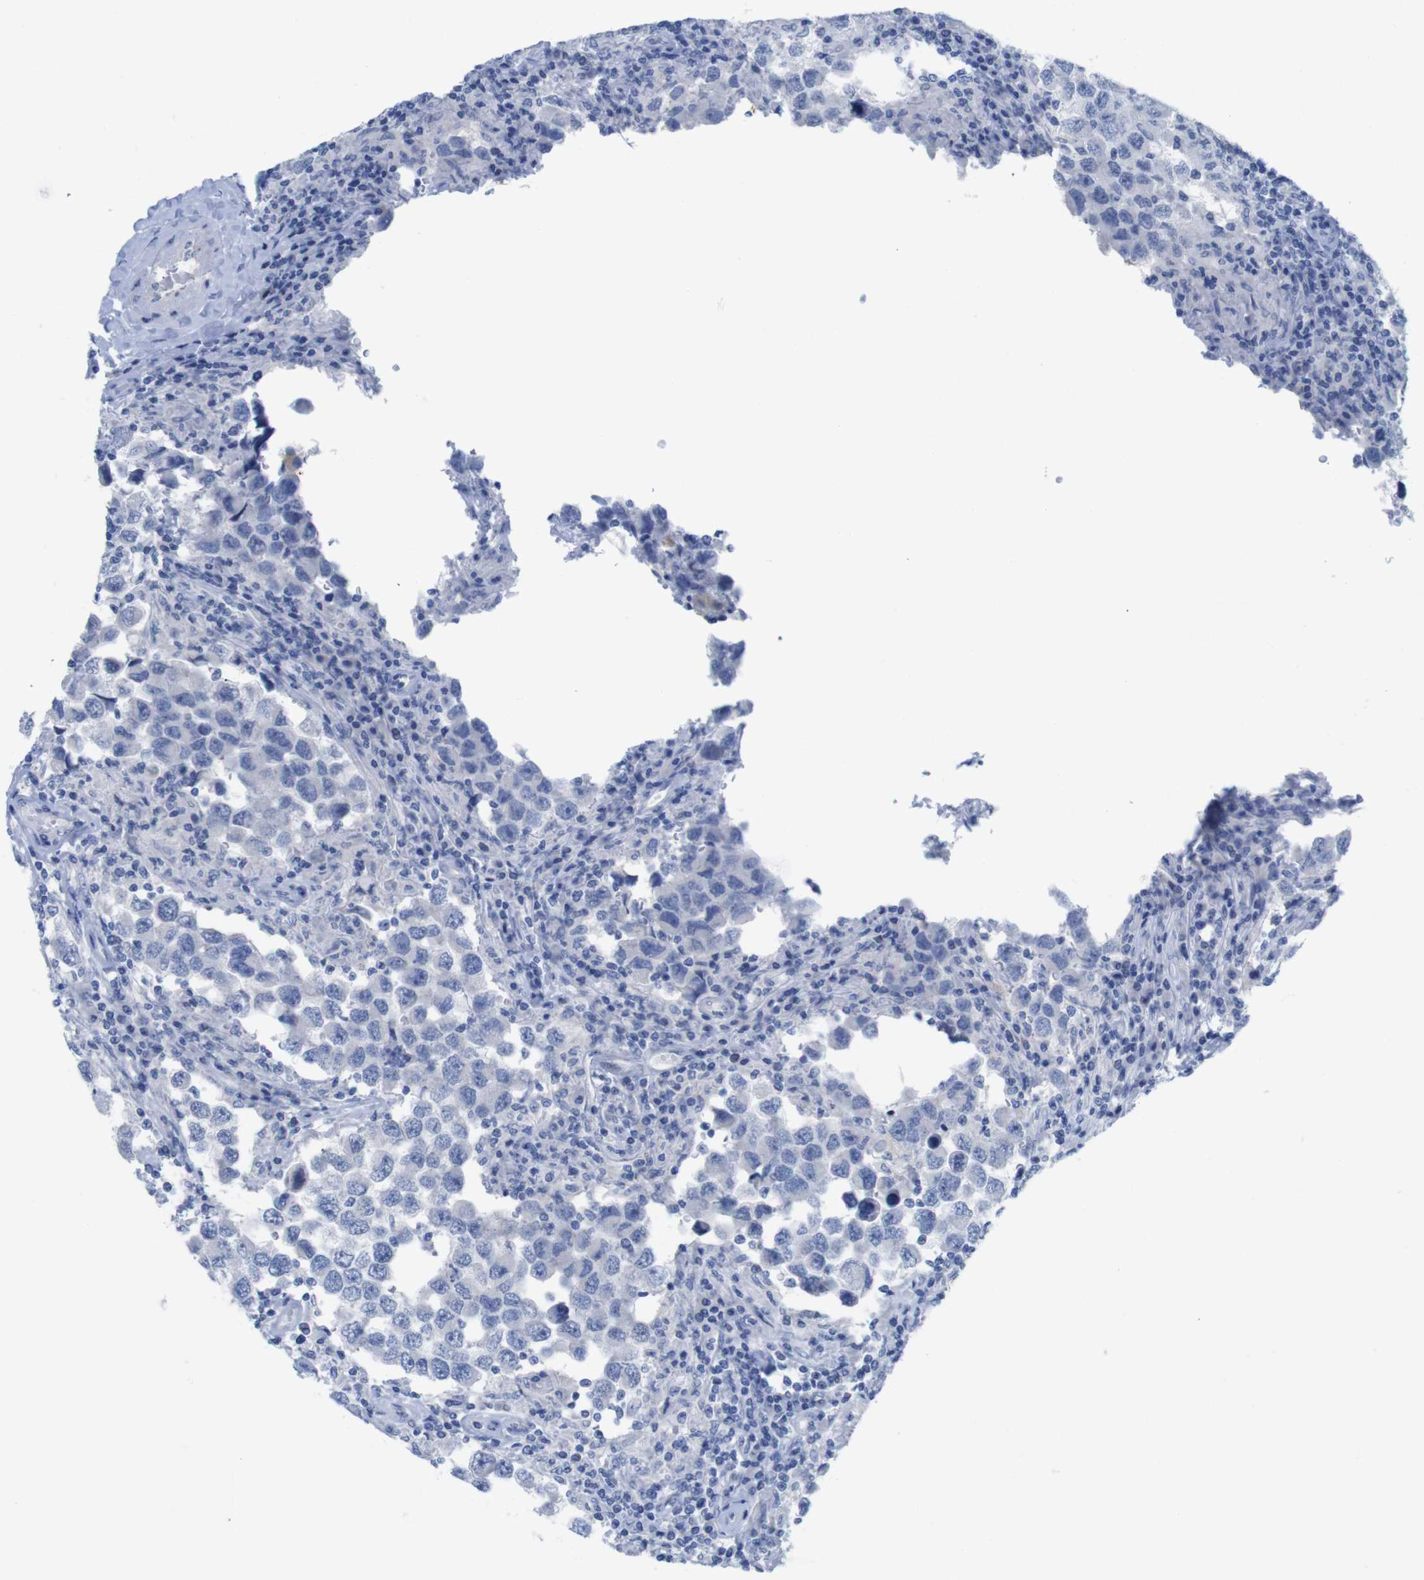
{"staining": {"intensity": "negative", "quantity": "none", "location": "none"}, "tissue": "testis cancer", "cell_type": "Tumor cells", "image_type": "cancer", "snomed": [{"axis": "morphology", "description": "Carcinoma, Embryonal, NOS"}, {"axis": "topography", "description": "Testis"}], "caption": "IHC of testis cancer displays no staining in tumor cells. (Brightfield microscopy of DAB immunohistochemistry at high magnification).", "gene": "PNMA1", "patient": {"sex": "male", "age": 21}}